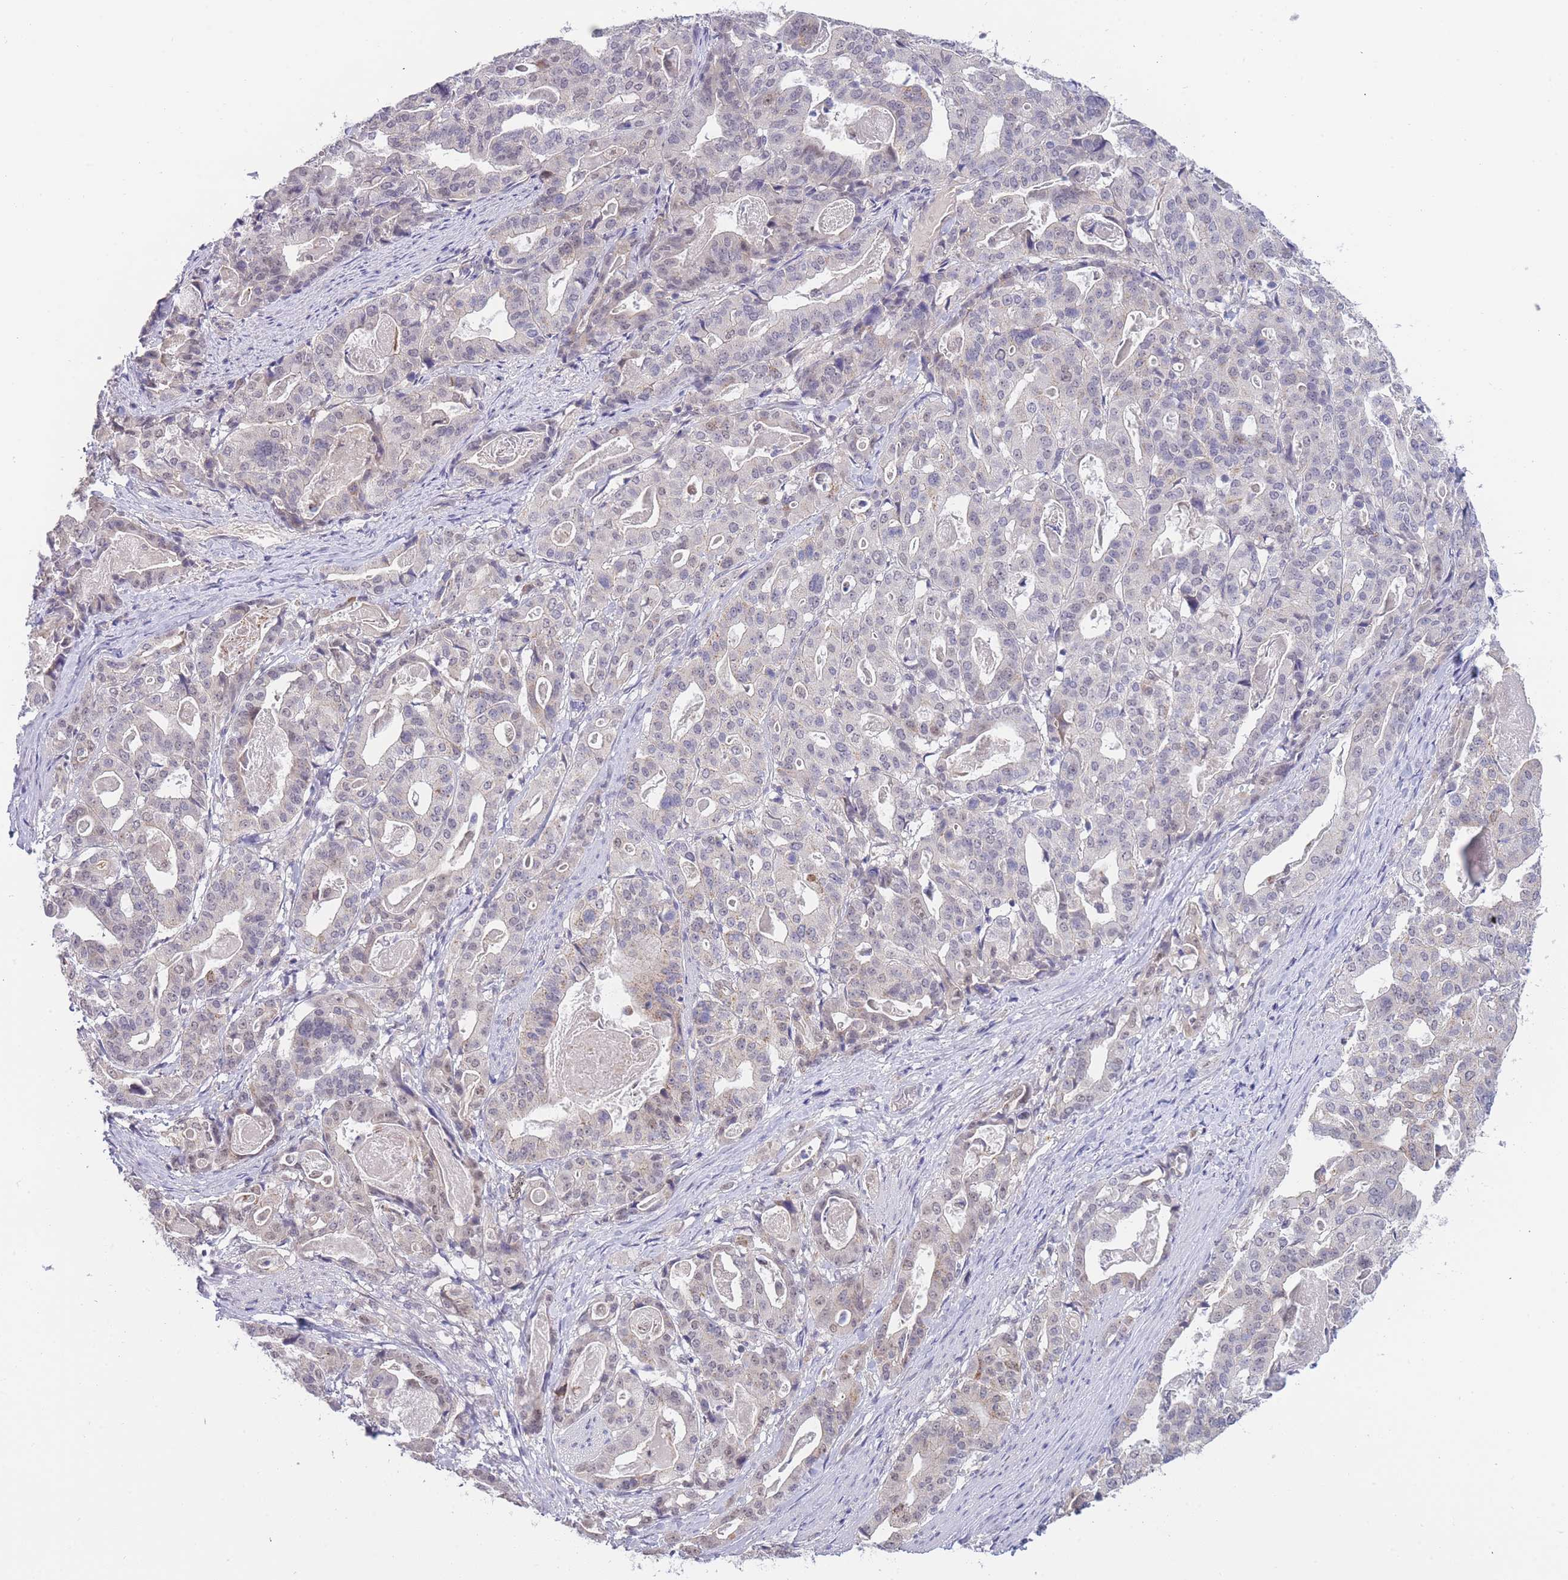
{"staining": {"intensity": "negative", "quantity": "none", "location": "none"}, "tissue": "stomach cancer", "cell_type": "Tumor cells", "image_type": "cancer", "snomed": [{"axis": "morphology", "description": "Adenocarcinoma, NOS"}, {"axis": "topography", "description": "Stomach"}], "caption": "The histopathology image displays no significant expression in tumor cells of stomach cancer (adenocarcinoma).", "gene": "GOLGA6L25", "patient": {"sex": "male", "age": 48}}